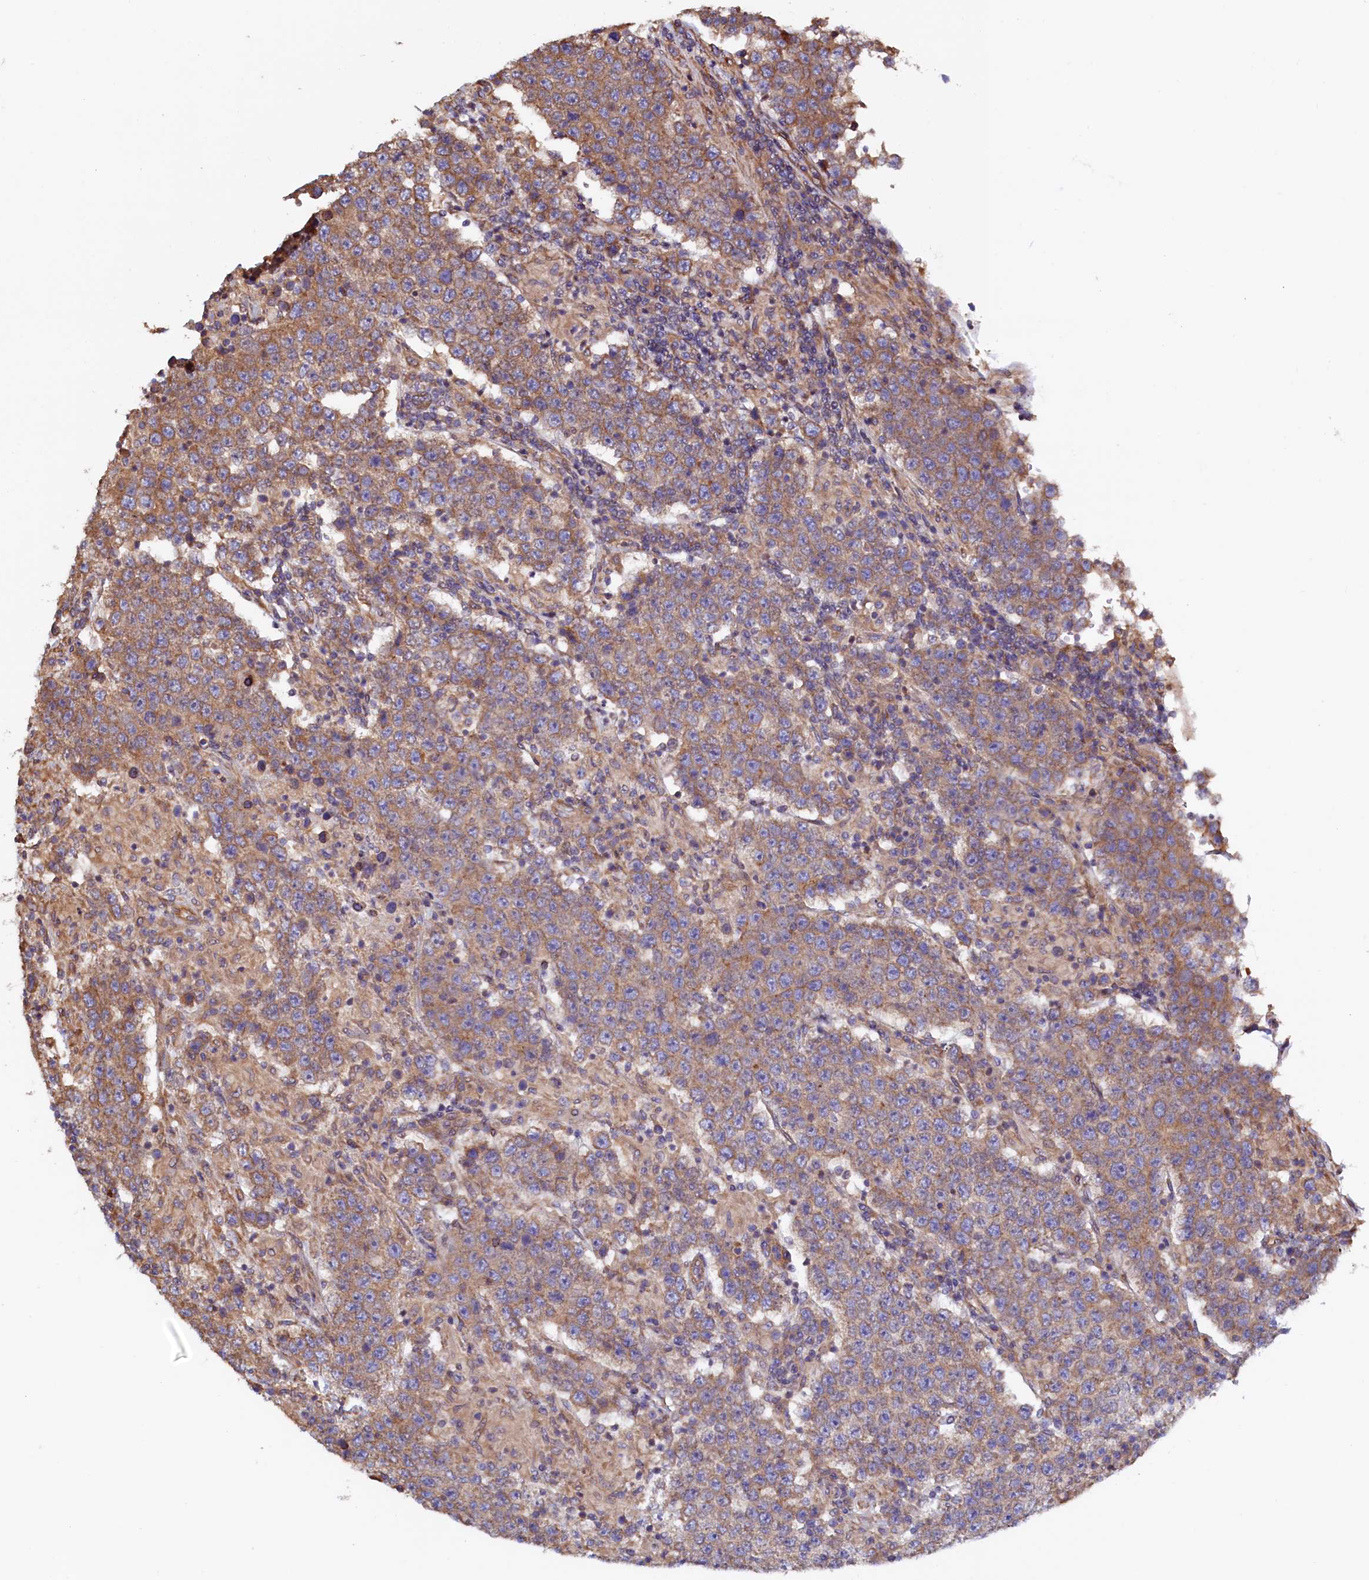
{"staining": {"intensity": "weak", "quantity": ">75%", "location": "cytoplasmic/membranous"}, "tissue": "testis cancer", "cell_type": "Tumor cells", "image_type": "cancer", "snomed": [{"axis": "morphology", "description": "Normal tissue, NOS"}, {"axis": "morphology", "description": "Urothelial carcinoma, High grade"}, {"axis": "morphology", "description": "Seminoma, NOS"}, {"axis": "morphology", "description": "Carcinoma, Embryonal, NOS"}, {"axis": "topography", "description": "Urinary bladder"}, {"axis": "topography", "description": "Testis"}], "caption": "Embryonal carcinoma (testis) stained with IHC demonstrates weak cytoplasmic/membranous positivity in approximately >75% of tumor cells.", "gene": "ATXN2L", "patient": {"sex": "male", "age": 41}}